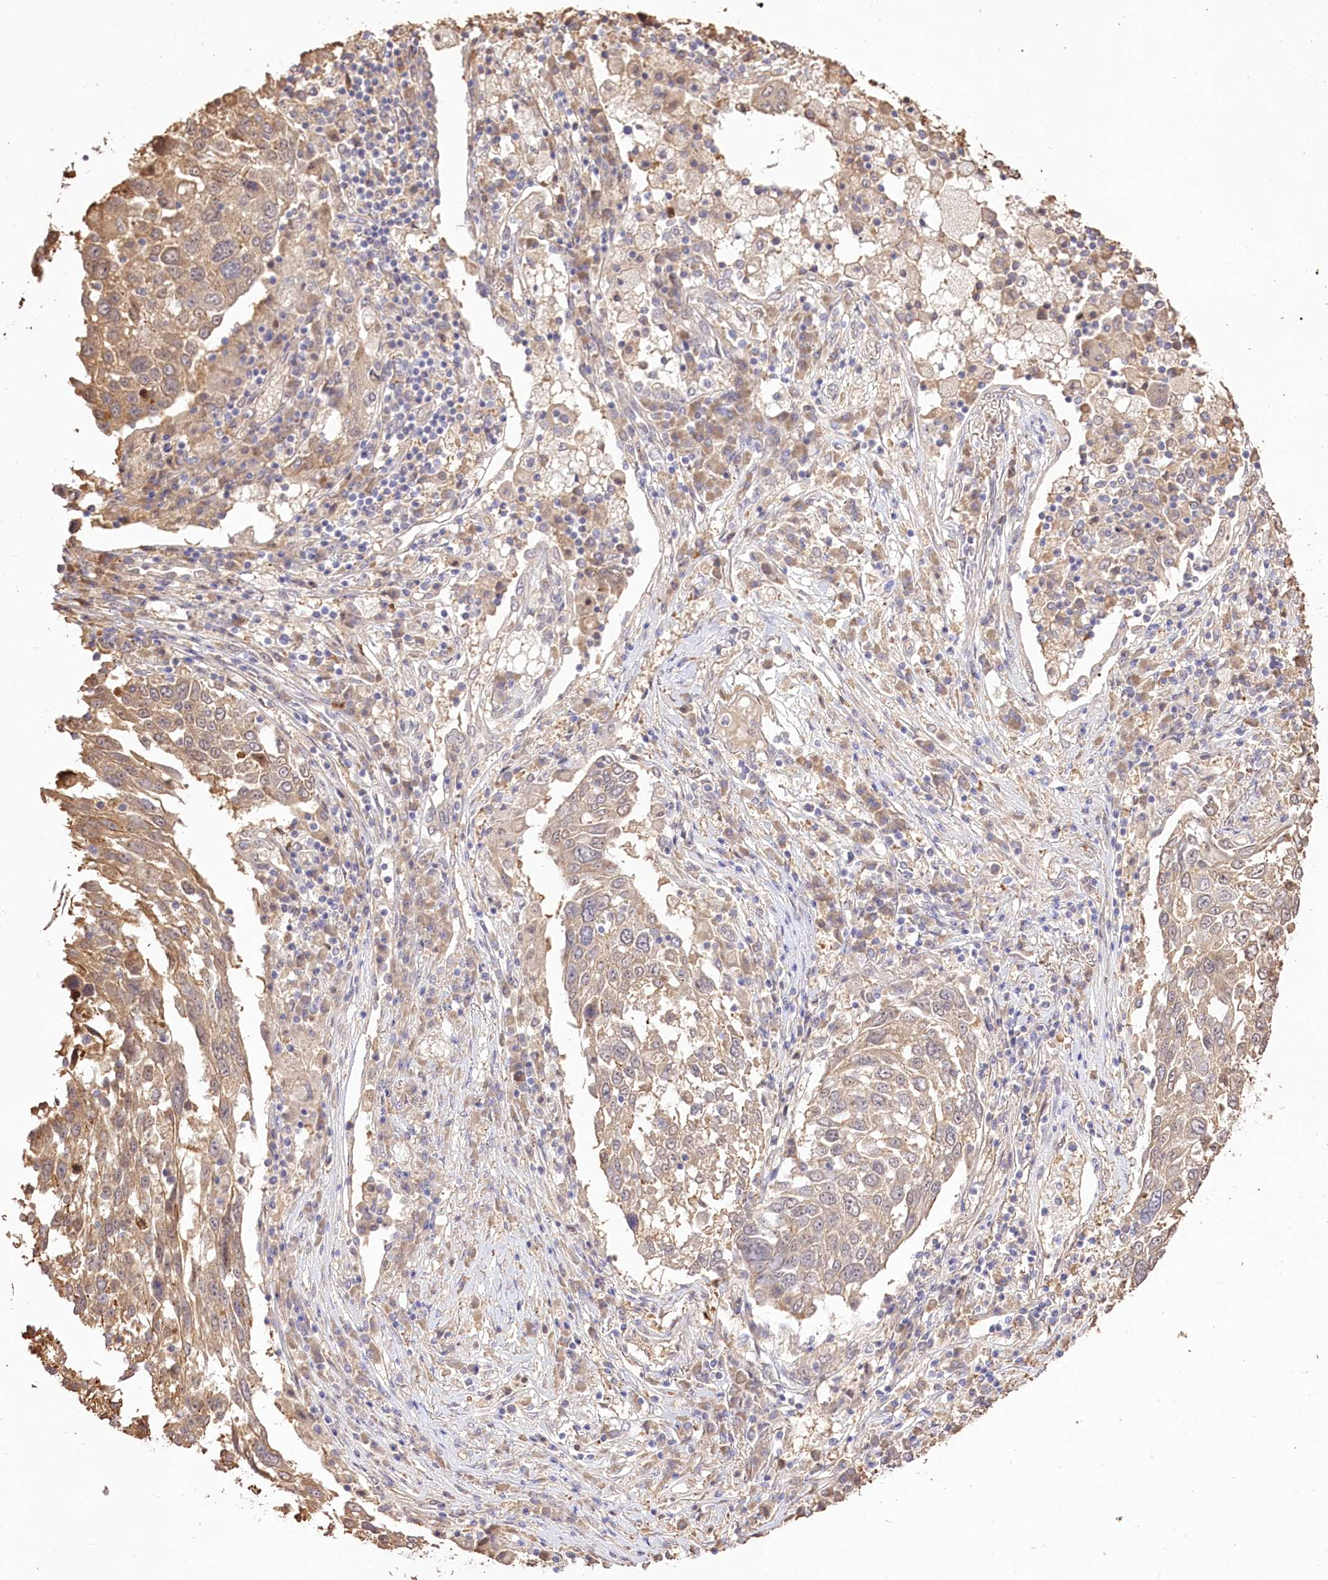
{"staining": {"intensity": "weak", "quantity": "25%-75%", "location": "cytoplasmic/membranous"}, "tissue": "lung cancer", "cell_type": "Tumor cells", "image_type": "cancer", "snomed": [{"axis": "morphology", "description": "Squamous cell carcinoma, NOS"}, {"axis": "topography", "description": "Lung"}], "caption": "High-magnification brightfield microscopy of squamous cell carcinoma (lung) stained with DAB (3,3'-diaminobenzidine) (brown) and counterstained with hematoxylin (blue). tumor cells exhibit weak cytoplasmic/membranous expression is seen in approximately25%-75% of cells.", "gene": "R3HDM2", "patient": {"sex": "male", "age": 65}}